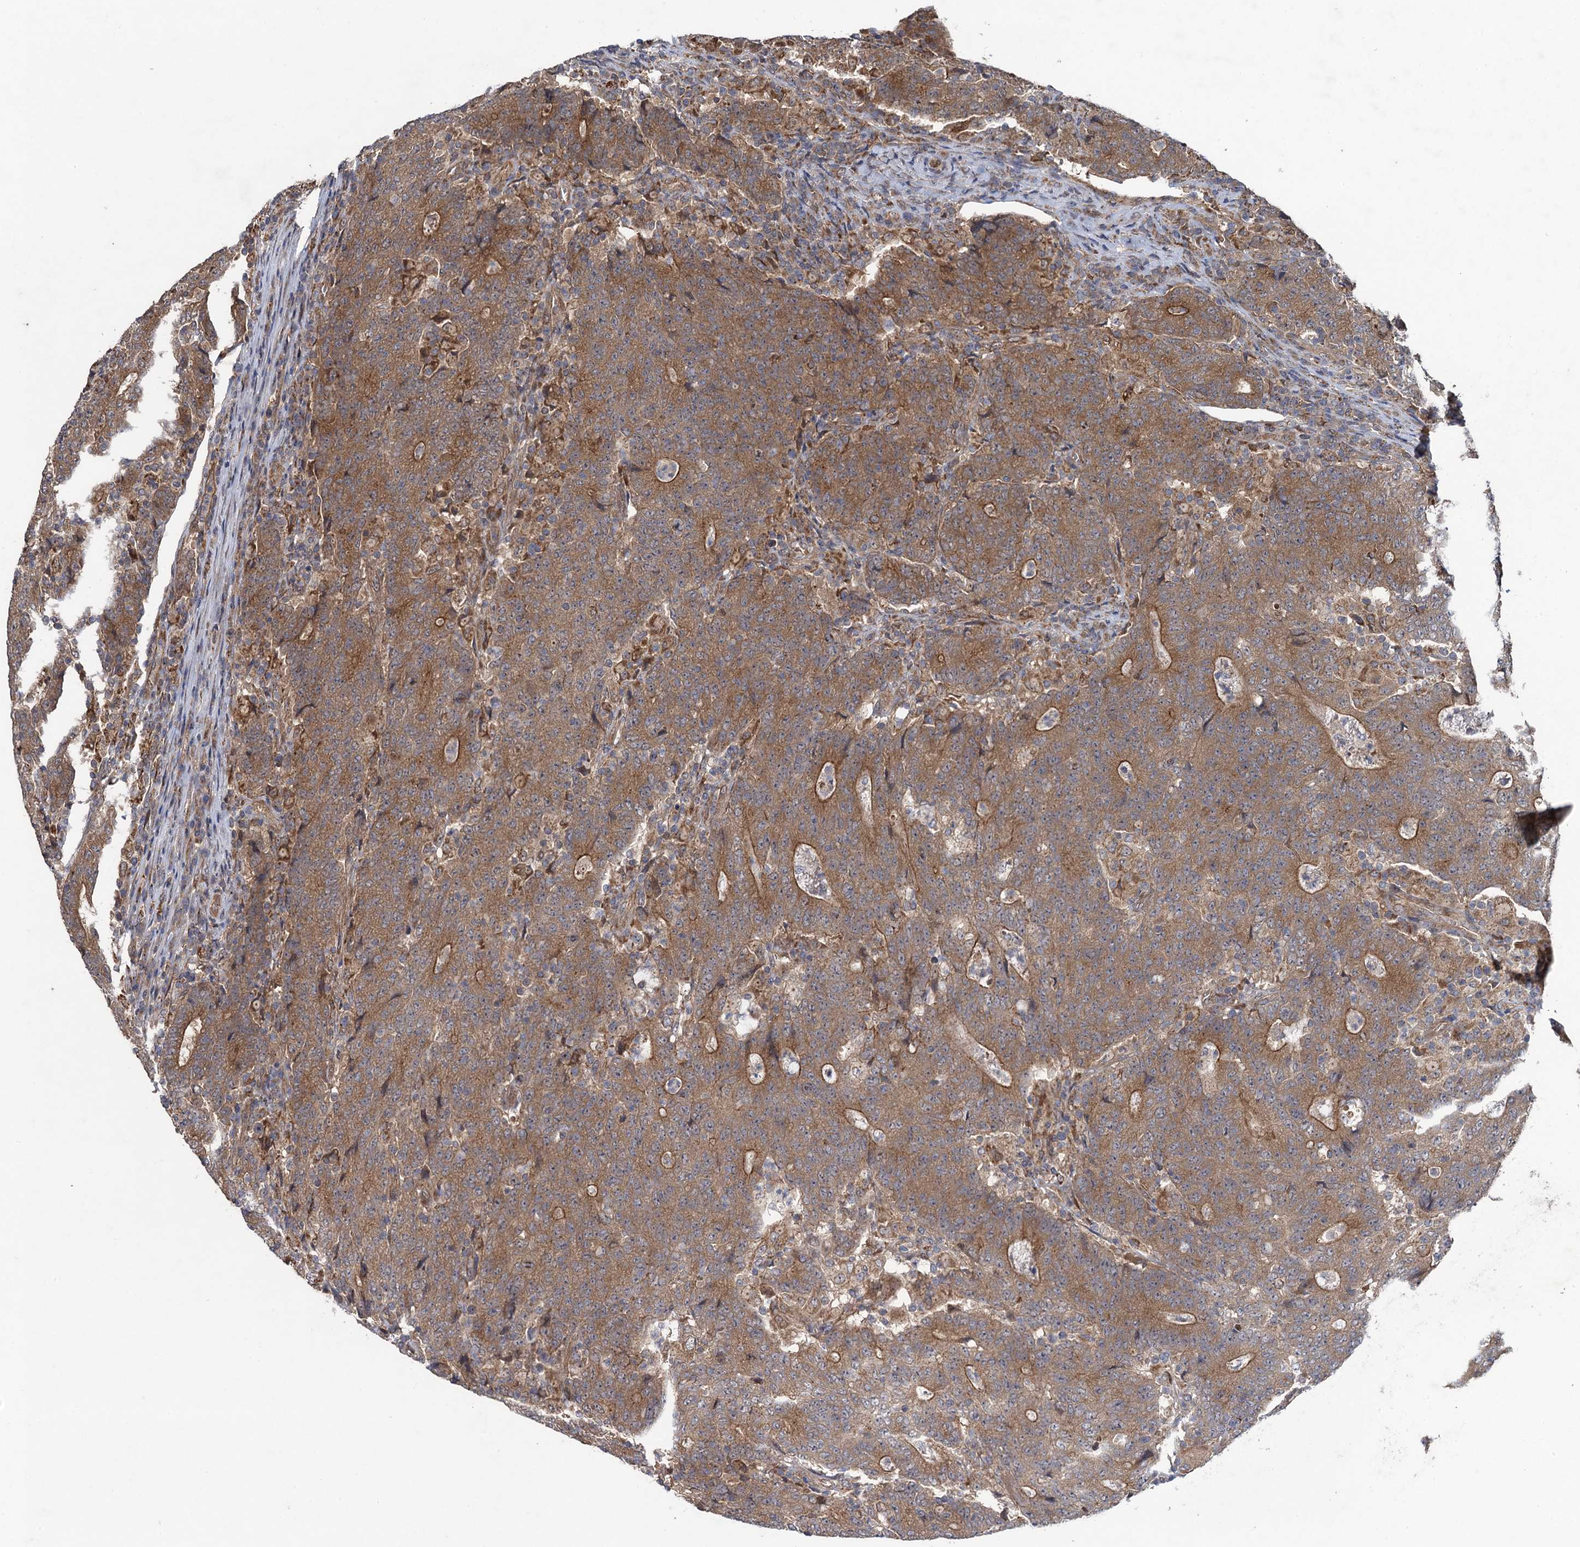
{"staining": {"intensity": "moderate", "quantity": ">75%", "location": "cytoplasmic/membranous"}, "tissue": "colorectal cancer", "cell_type": "Tumor cells", "image_type": "cancer", "snomed": [{"axis": "morphology", "description": "Adenocarcinoma, NOS"}, {"axis": "topography", "description": "Colon"}], "caption": "Protein expression analysis of human colorectal adenocarcinoma reveals moderate cytoplasmic/membranous expression in about >75% of tumor cells. (IHC, brightfield microscopy, high magnification).", "gene": "HAUS1", "patient": {"sex": "female", "age": 75}}